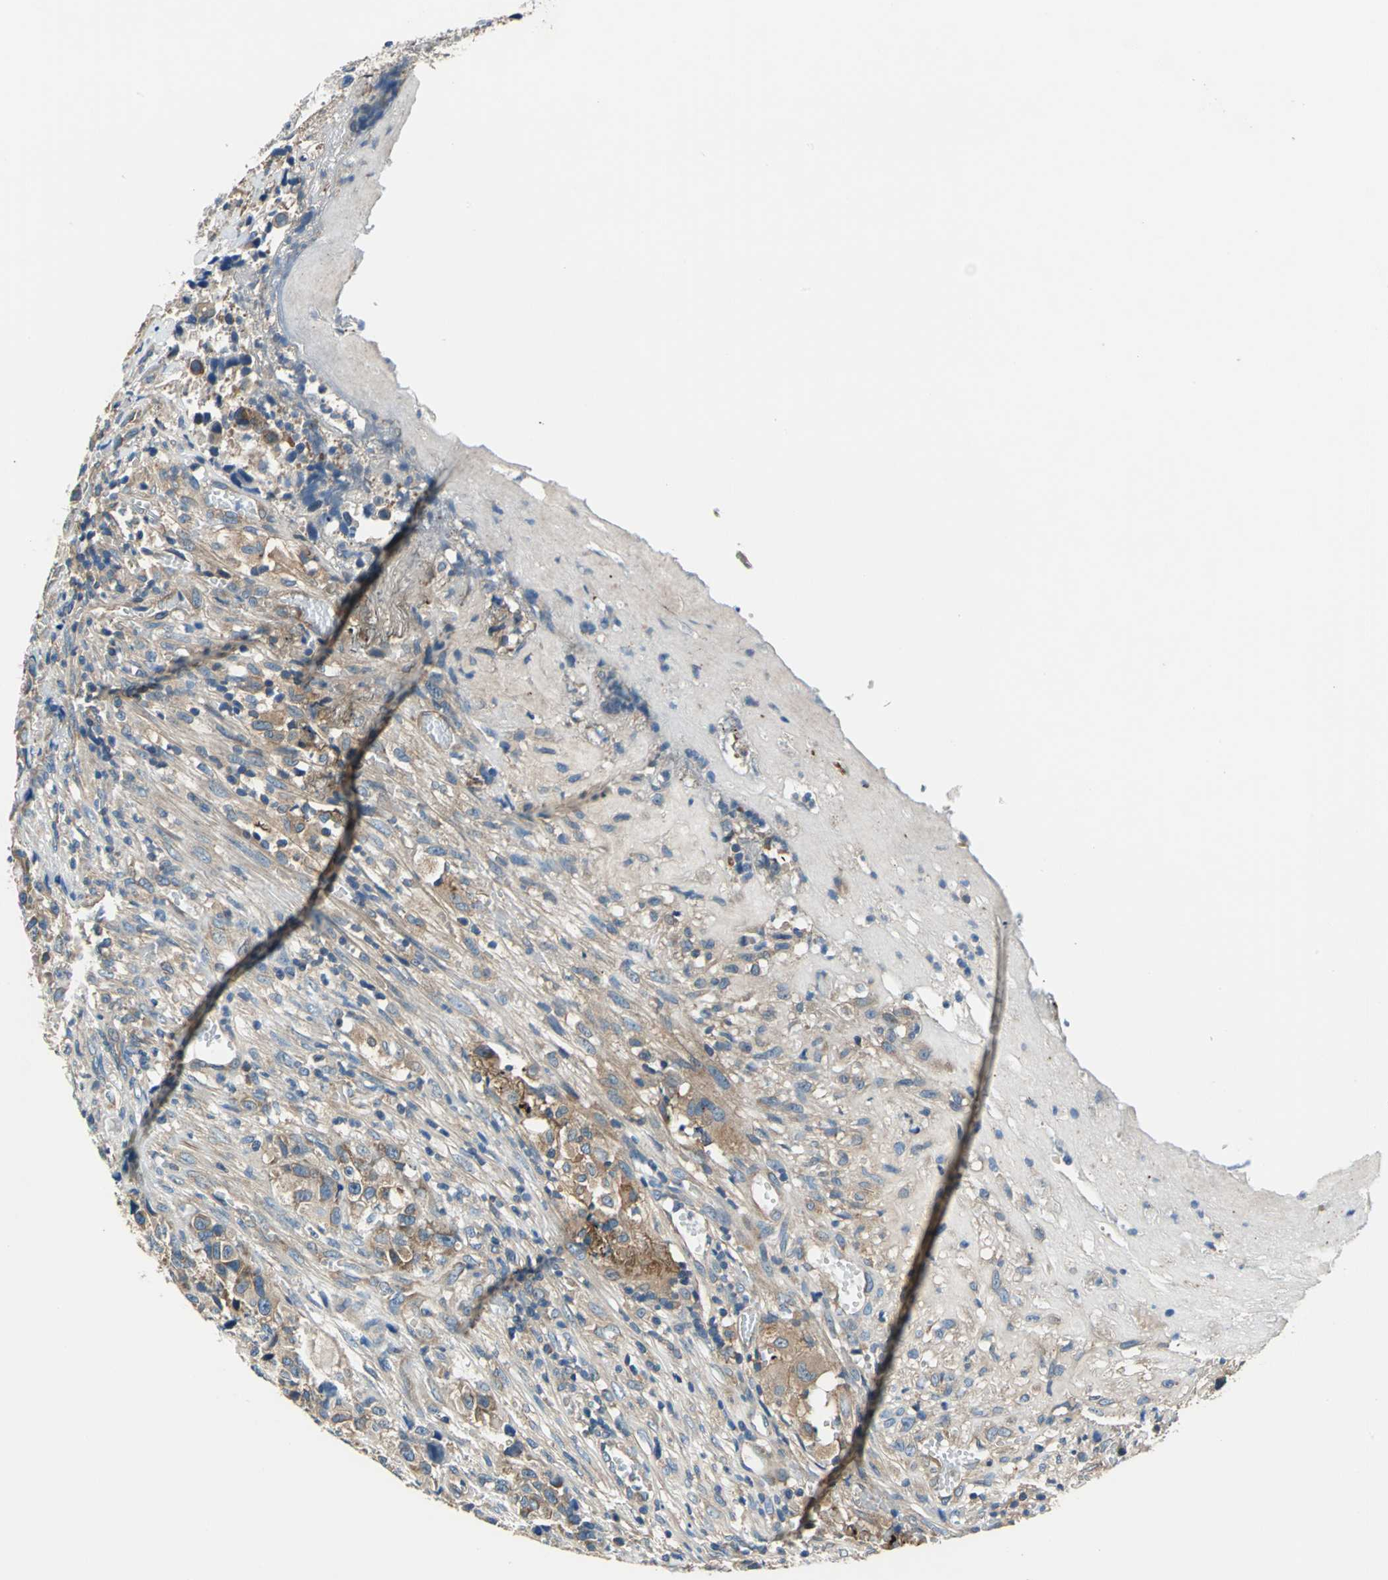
{"staining": {"intensity": "moderate", "quantity": "25%-75%", "location": "cytoplasmic/membranous"}, "tissue": "urothelial cancer", "cell_type": "Tumor cells", "image_type": "cancer", "snomed": [{"axis": "morphology", "description": "Urothelial carcinoma, High grade"}, {"axis": "topography", "description": "Urinary bladder"}], "caption": "Protein staining by immunohistochemistry (IHC) demonstrates moderate cytoplasmic/membranous expression in about 25%-75% of tumor cells in urothelial carcinoma (high-grade). (Brightfield microscopy of DAB IHC at high magnification).", "gene": "DDX3Y", "patient": {"sex": "female", "age": 81}}